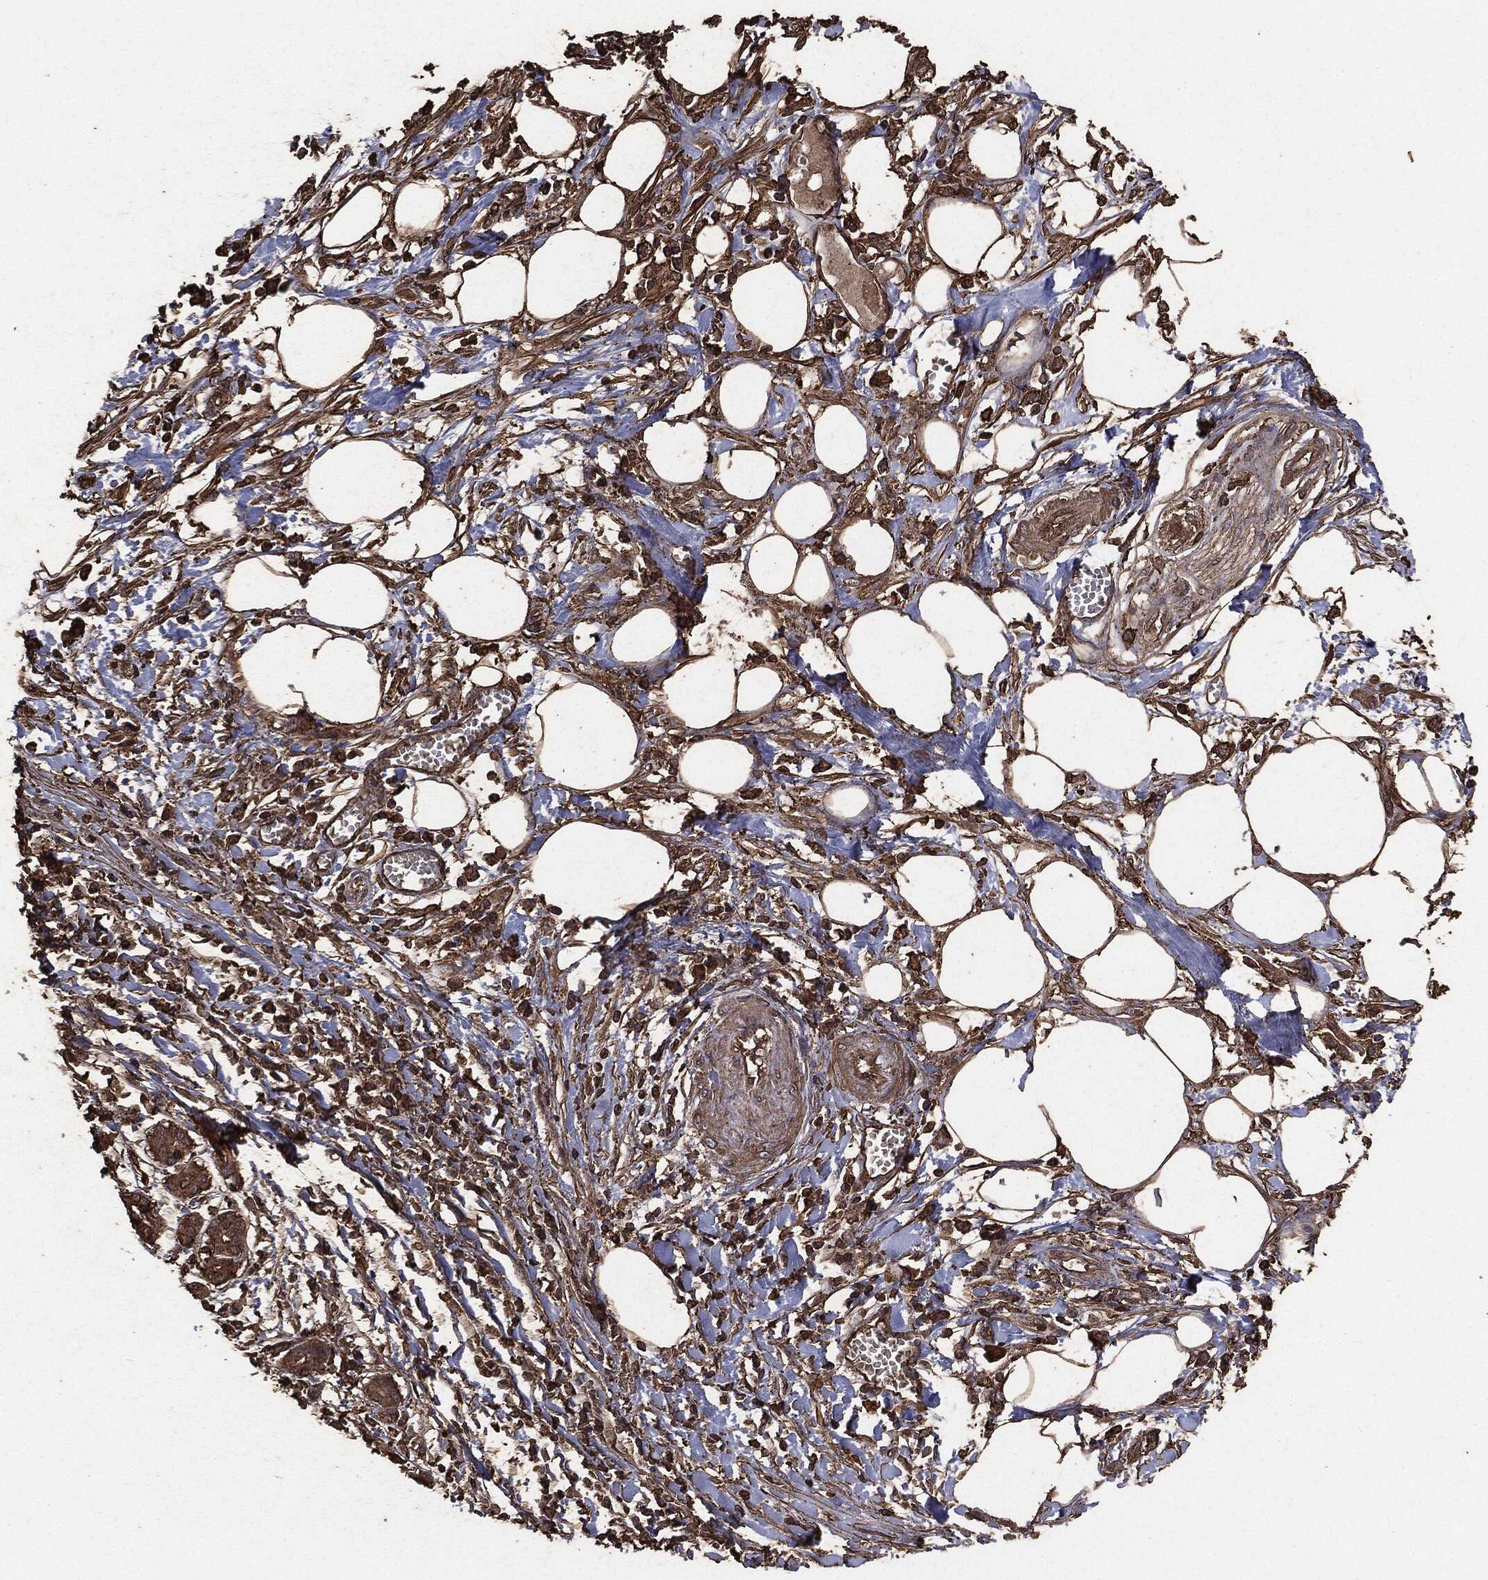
{"staining": {"intensity": "moderate", "quantity": ">75%", "location": "cytoplasmic/membranous"}, "tissue": "pancreatic cancer", "cell_type": "Tumor cells", "image_type": "cancer", "snomed": [{"axis": "morphology", "description": "Adenocarcinoma, NOS"}, {"axis": "topography", "description": "Pancreas"}], "caption": "DAB (3,3'-diaminobenzidine) immunohistochemical staining of human pancreatic cancer reveals moderate cytoplasmic/membranous protein positivity in about >75% of tumor cells. (DAB (3,3'-diaminobenzidine) IHC, brown staining for protein, blue staining for nuclei).", "gene": "MTOR", "patient": {"sex": "male", "age": 72}}